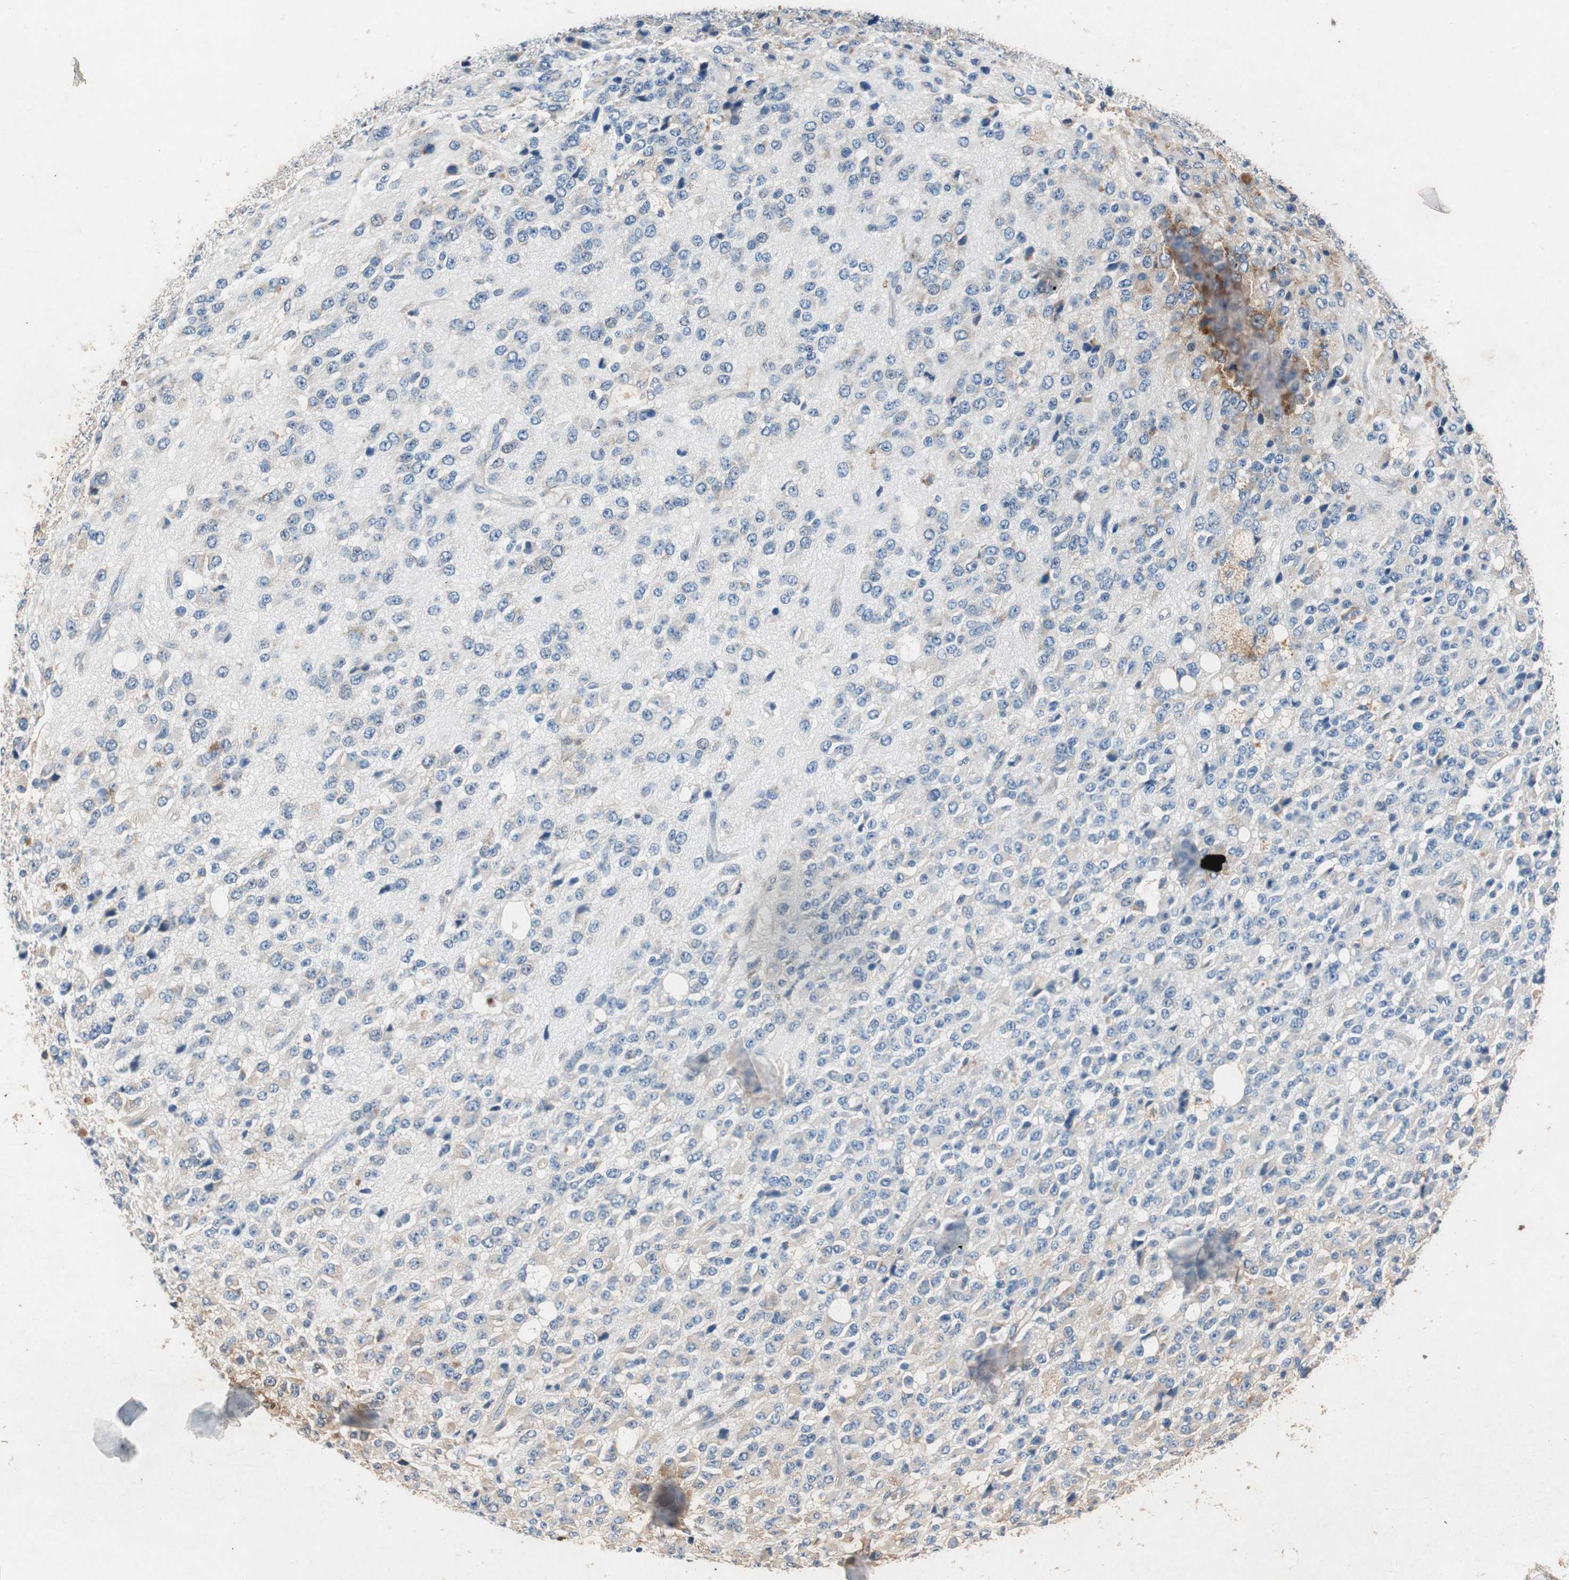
{"staining": {"intensity": "weak", "quantity": "<25%", "location": "cytoplasmic/membranous"}, "tissue": "glioma", "cell_type": "Tumor cells", "image_type": "cancer", "snomed": [{"axis": "morphology", "description": "Glioma, malignant, High grade"}, {"axis": "topography", "description": "pancreas cauda"}], "caption": "This is an IHC photomicrograph of human glioma. There is no staining in tumor cells.", "gene": "RPL35", "patient": {"sex": "male", "age": 60}}